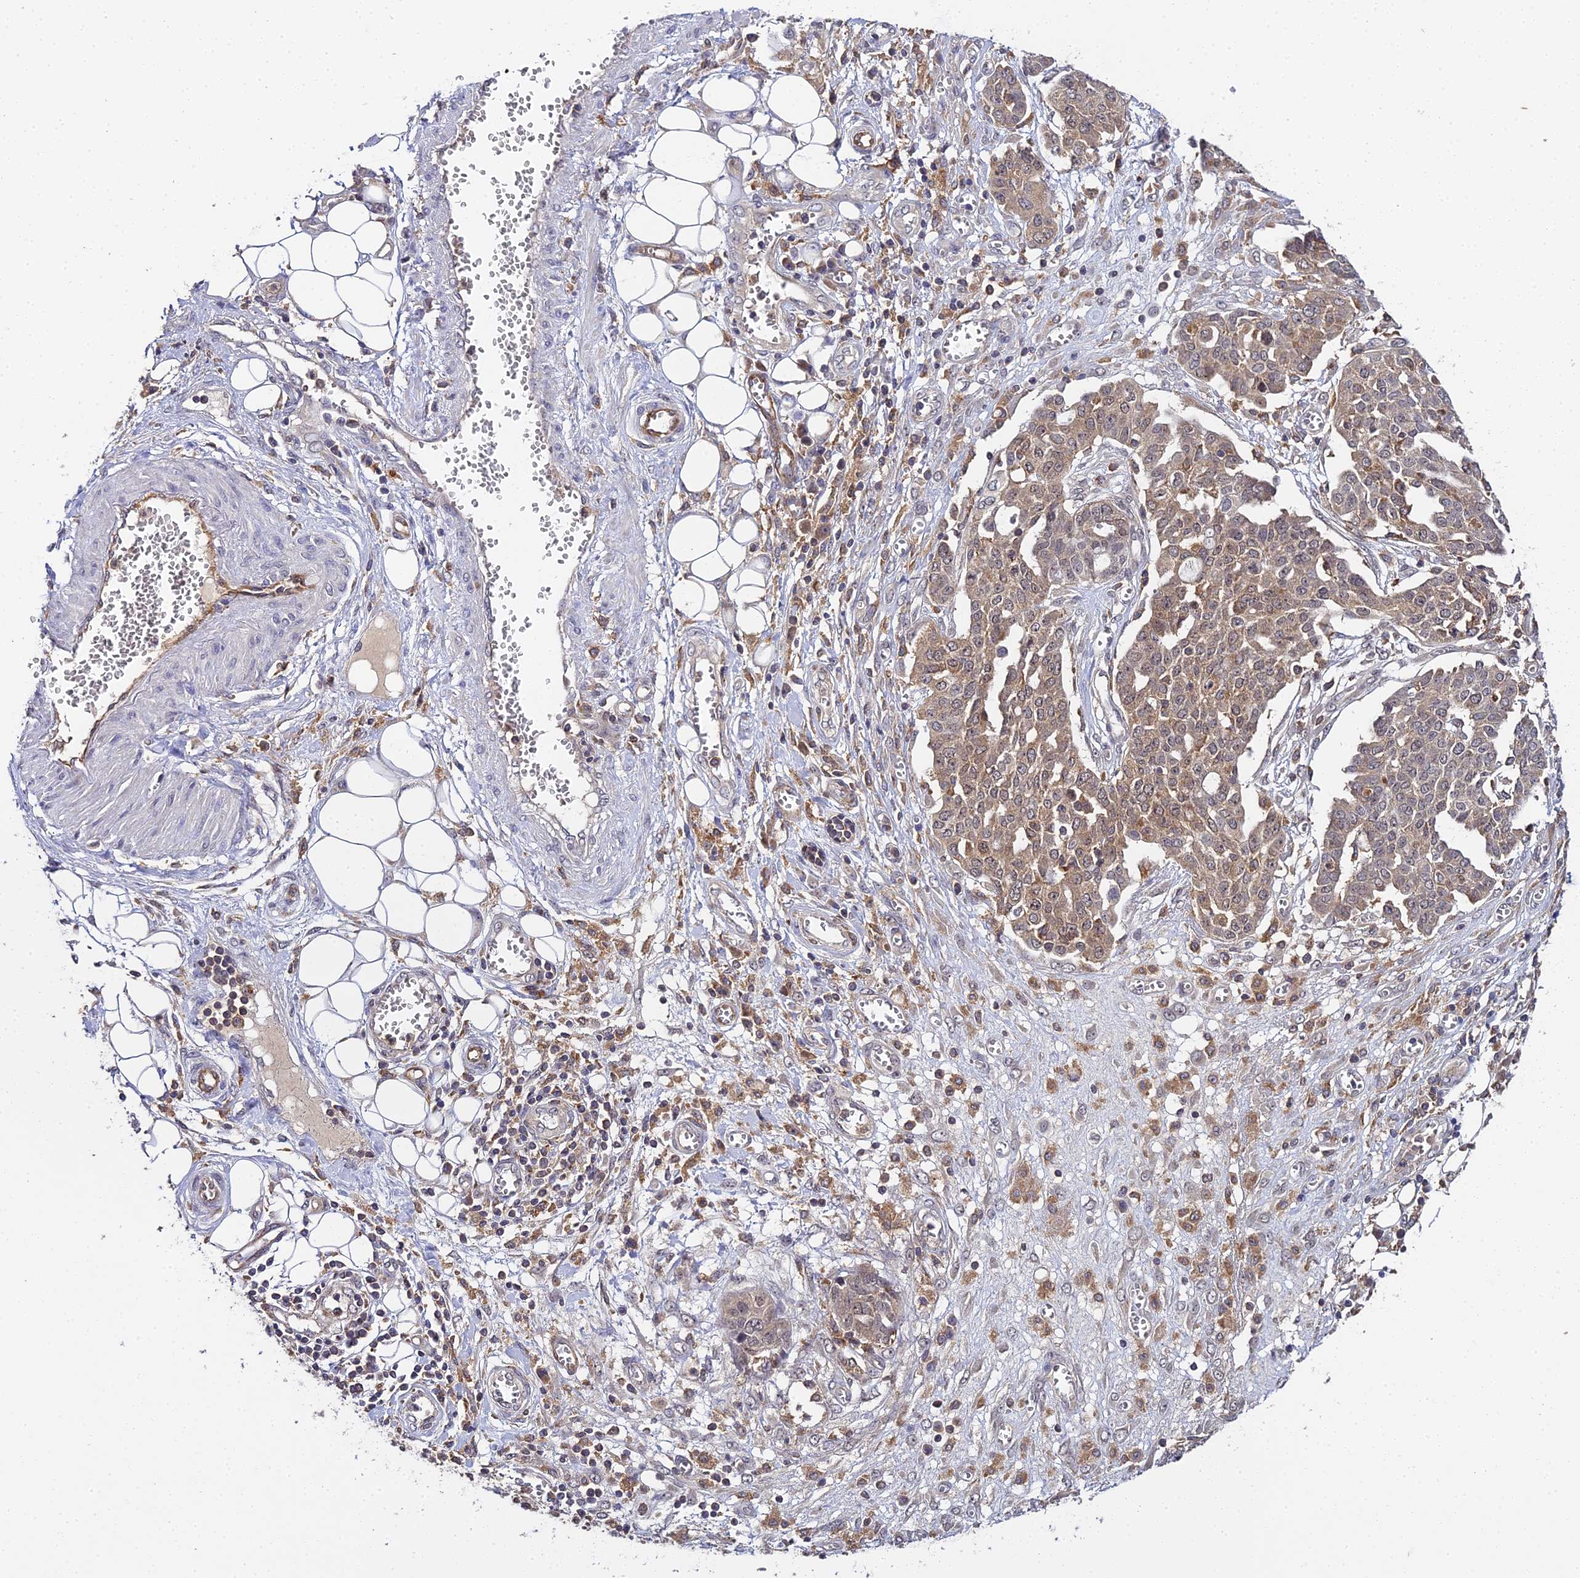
{"staining": {"intensity": "moderate", "quantity": ">75%", "location": "cytoplasmic/membranous"}, "tissue": "ovarian cancer", "cell_type": "Tumor cells", "image_type": "cancer", "snomed": [{"axis": "morphology", "description": "Cystadenocarcinoma, serous, NOS"}, {"axis": "topography", "description": "Soft tissue"}, {"axis": "topography", "description": "Ovary"}], "caption": "Immunohistochemistry (IHC) of human ovarian serous cystadenocarcinoma demonstrates medium levels of moderate cytoplasmic/membranous staining in about >75% of tumor cells. The staining is performed using DAB brown chromogen to label protein expression. The nuclei are counter-stained blue using hematoxylin.", "gene": "TPRX1", "patient": {"sex": "female", "age": 57}}